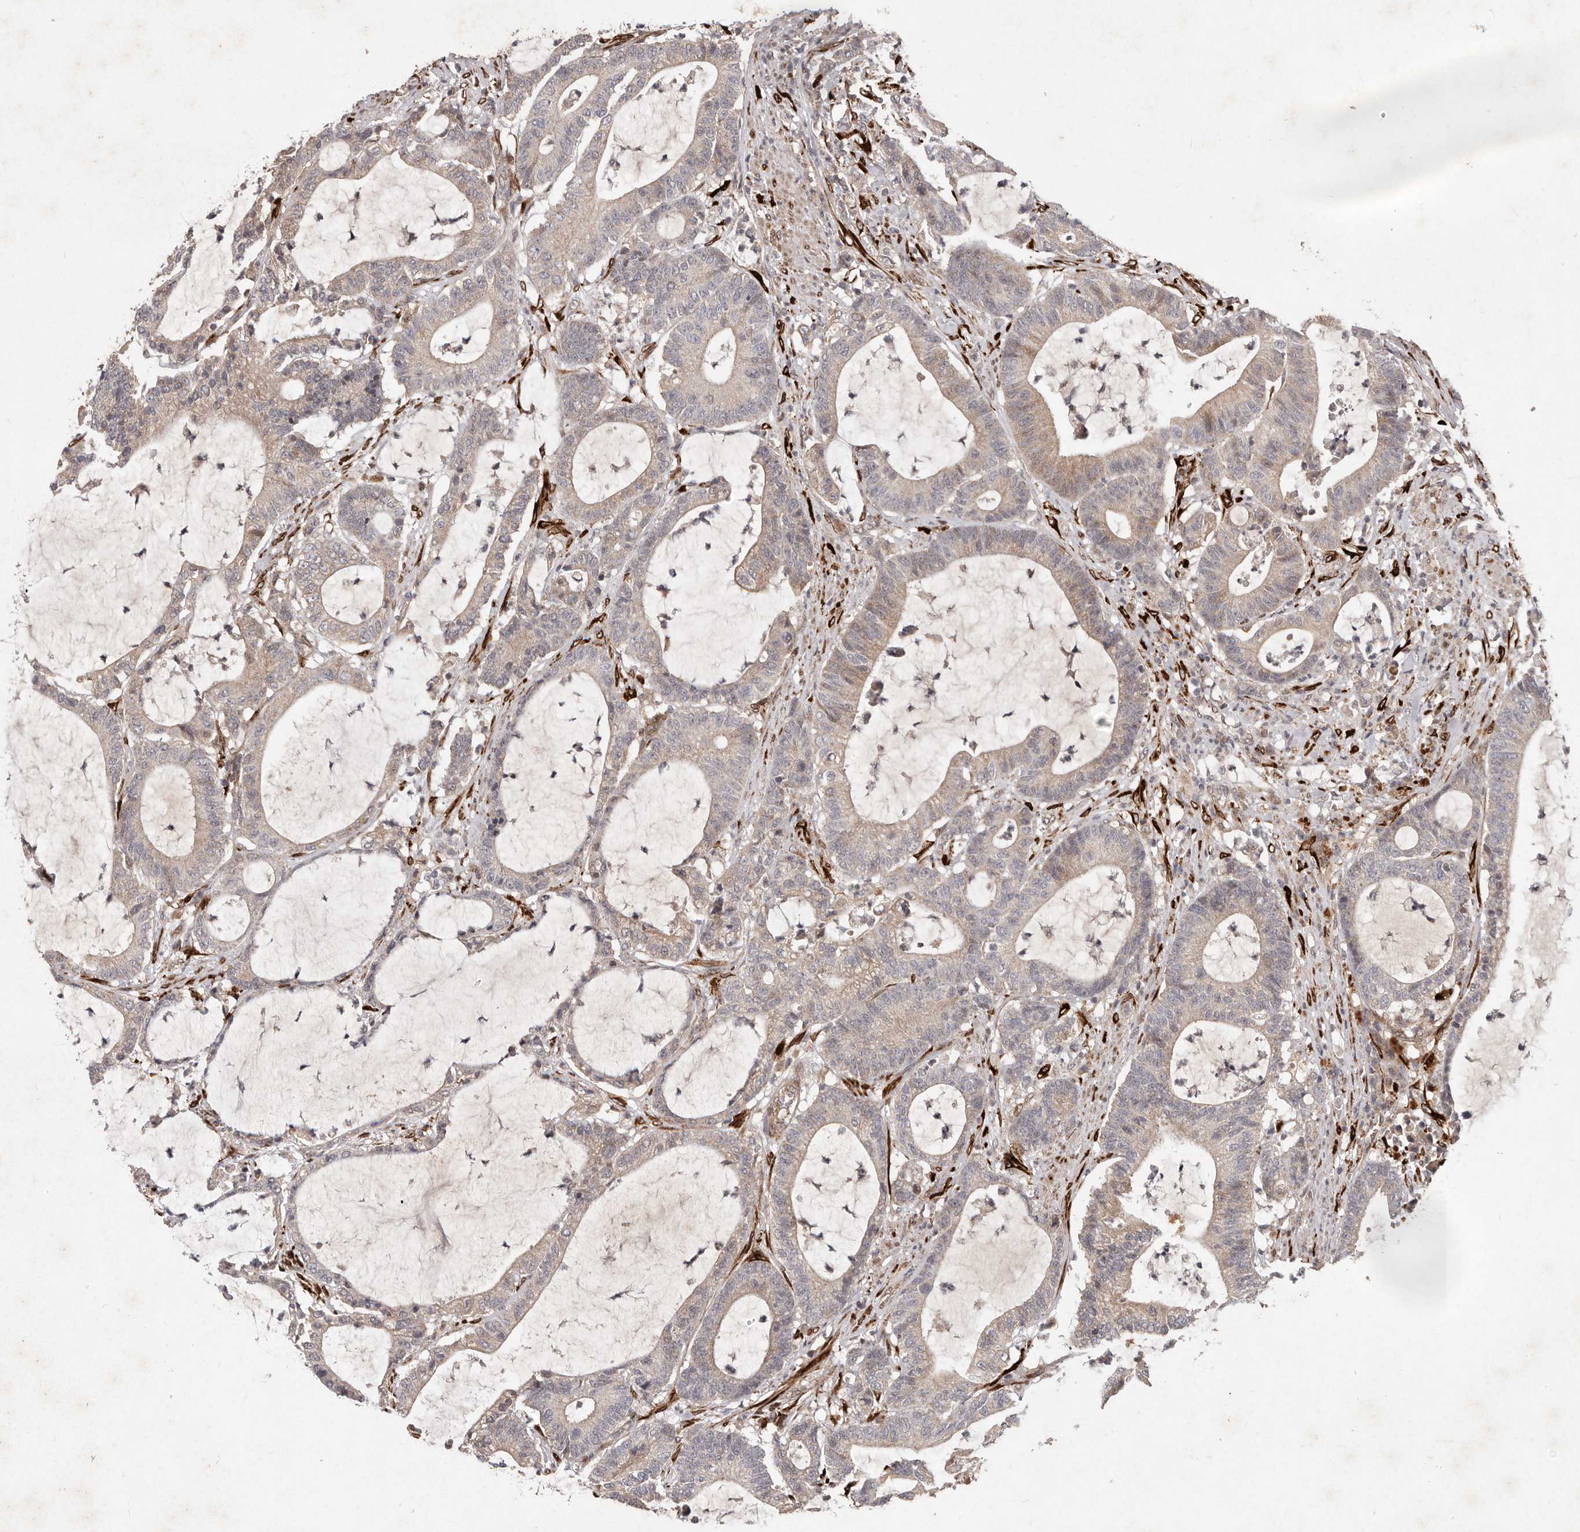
{"staining": {"intensity": "weak", "quantity": "25%-75%", "location": "cytoplasmic/membranous"}, "tissue": "colorectal cancer", "cell_type": "Tumor cells", "image_type": "cancer", "snomed": [{"axis": "morphology", "description": "Adenocarcinoma, NOS"}, {"axis": "topography", "description": "Colon"}], "caption": "The histopathology image shows a brown stain indicating the presence of a protein in the cytoplasmic/membranous of tumor cells in colorectal adenocarcinoma.", "gene": "PLOD2", "patient": {"sex": "female", "age": 84}}